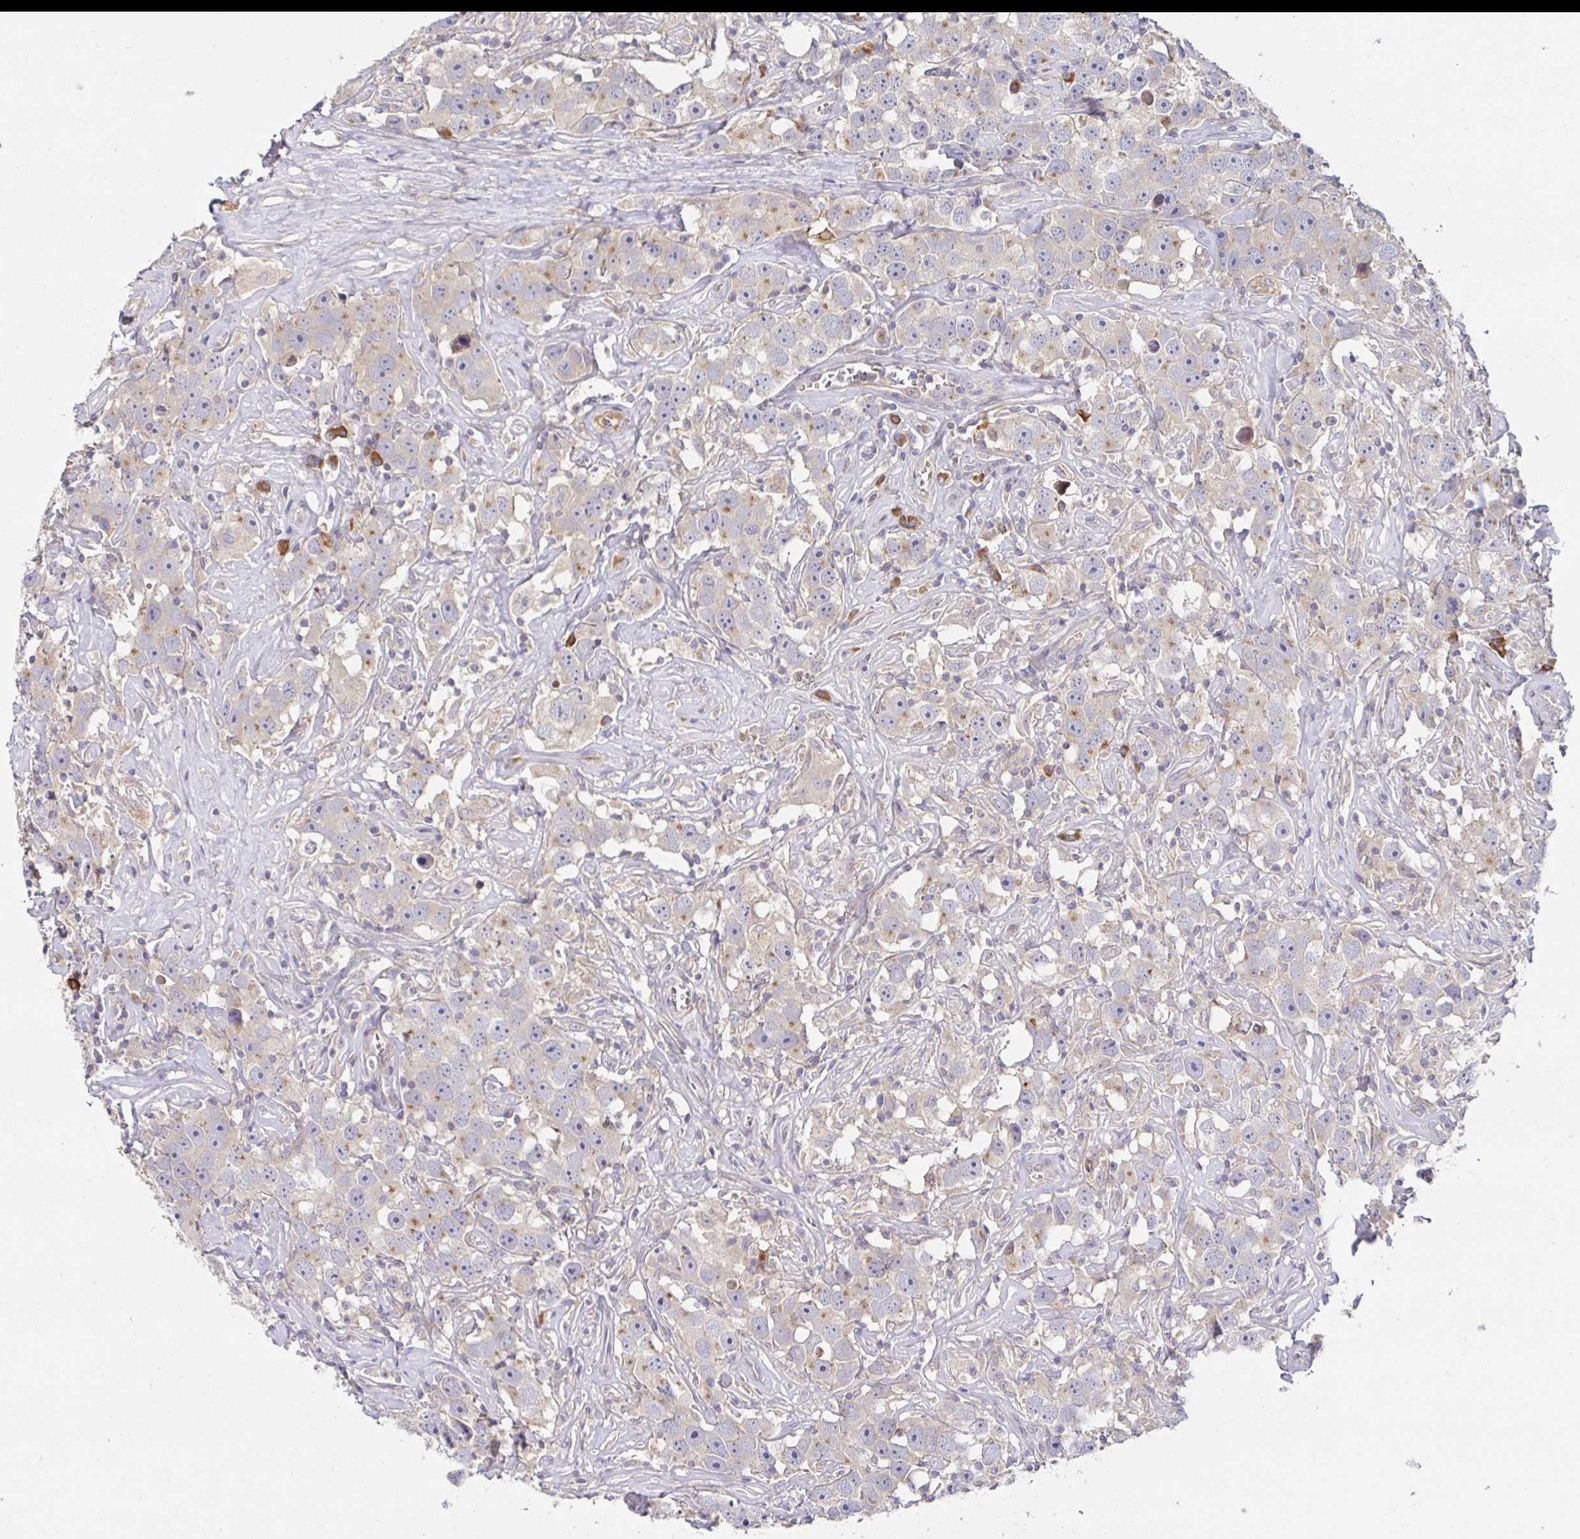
{"staining": {"intensity": "weak", "quantity": "25%-75%", "location": "cytoplasmic/membranous"}, "tissue": "testis cancer", "cell_type": "Tumor cells", "image_type": "cancer", "snomed": [{"axis": "morphology", "description": "Seminoma, NOS"}, {"axis": "topography", "description": "Testis"}], "caption": "This is a photomicrograph of immunohistochemistry staining of testis cancer (seminoma), which shows weak positivity in the cytoplasmic/membranous of tumor cells.", "gene": "LARP1", "patient": {"sex": "male", "age": 49}}